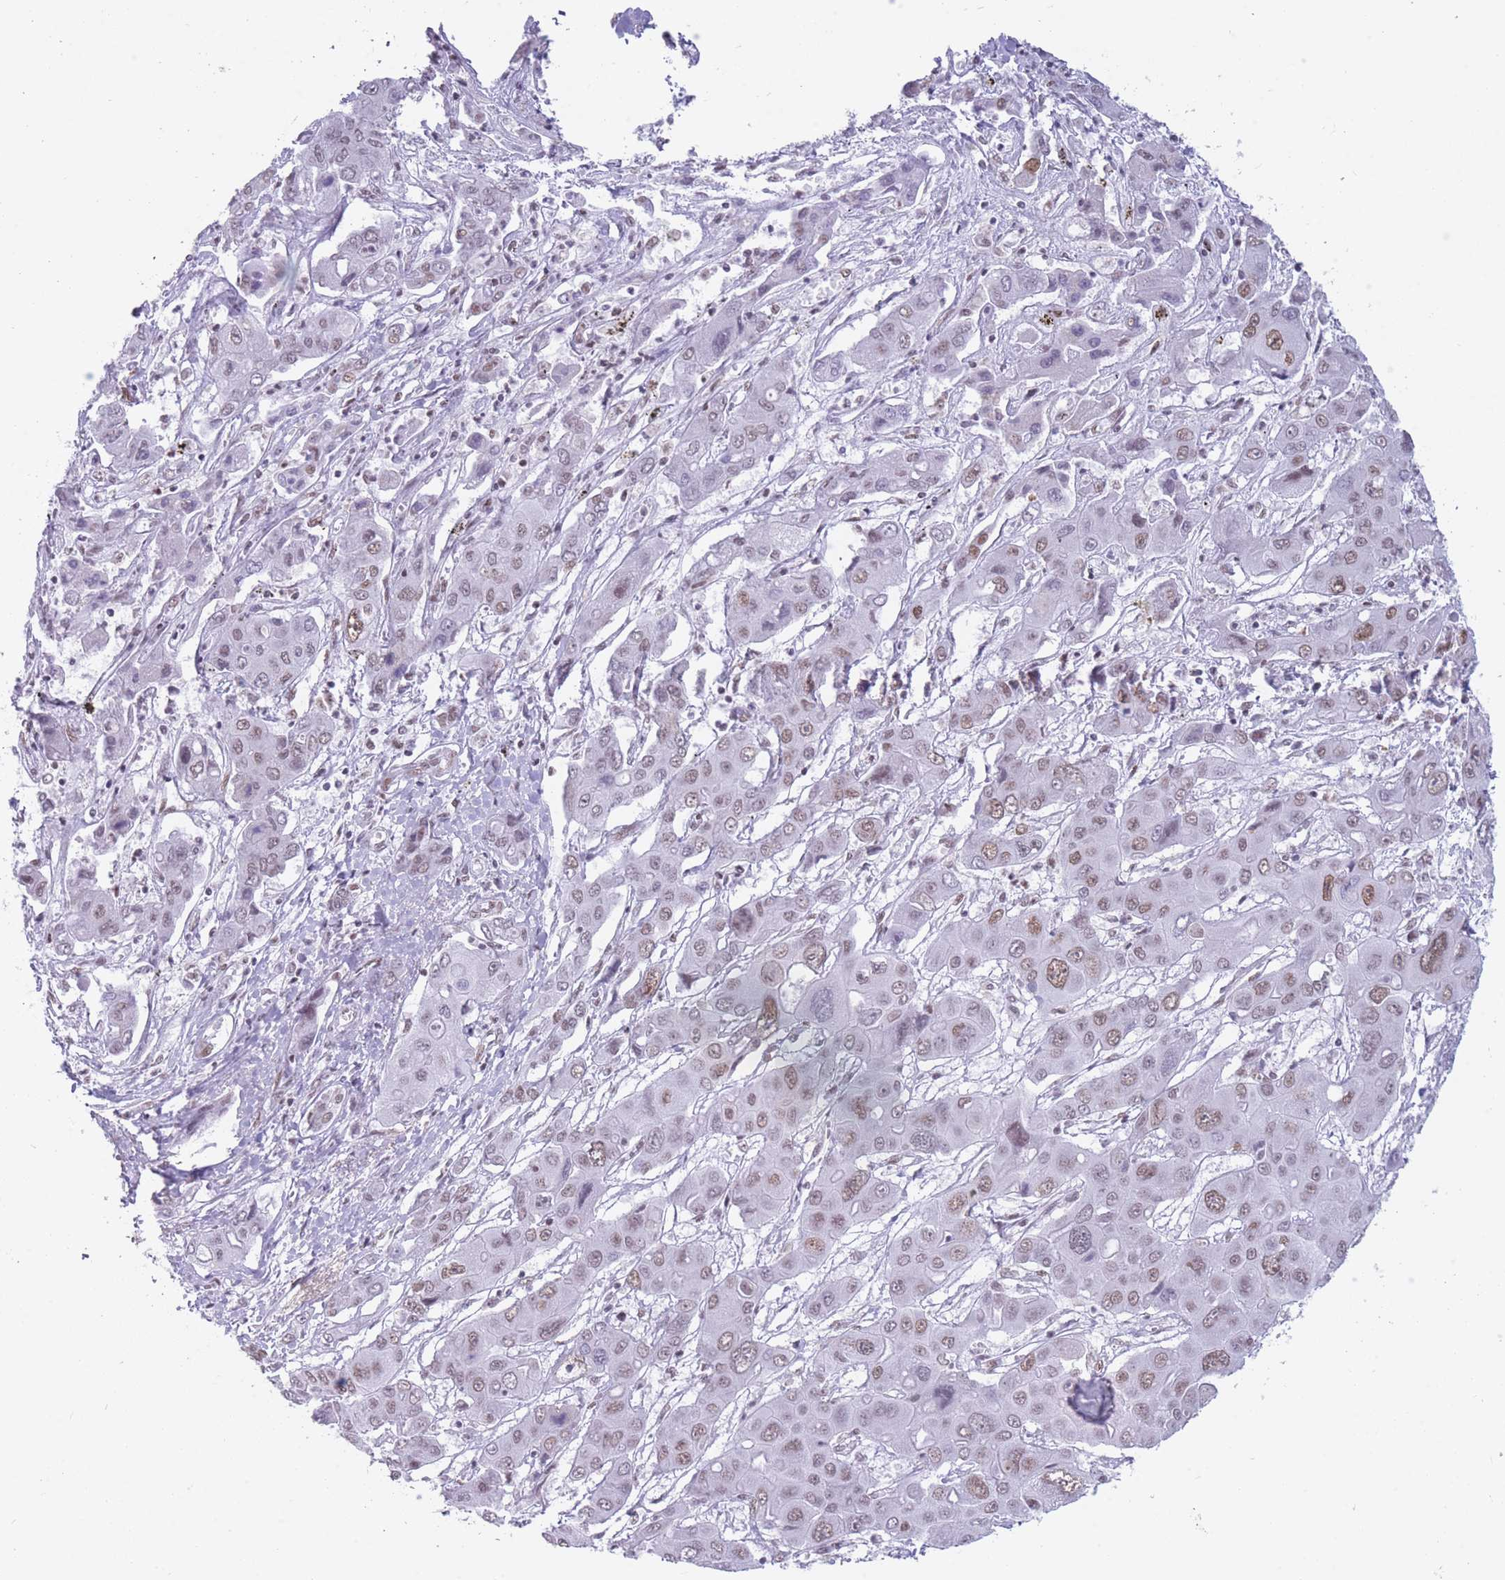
{"staining": {"intensity": "weak", "quantity": "25%-75%", "location": "nuclear"}, "tissue": "liver cancer", "cell_type": "Tumor cells", "image_type": "cancer", "snomed": [{"axis": "morphology", "description": "Cholangiocarcinoma"}, {"axis": "topography", "description": "Liver"}], "caption": "Approximately 25%-75% of tumor cells in liver cholangiocarcinoma show weak nuclear protein expression as visualized by brown immunohistochemical staining.", "gene": "HNRNPUL1", "patient": {"sex": "male", "age": 67}}